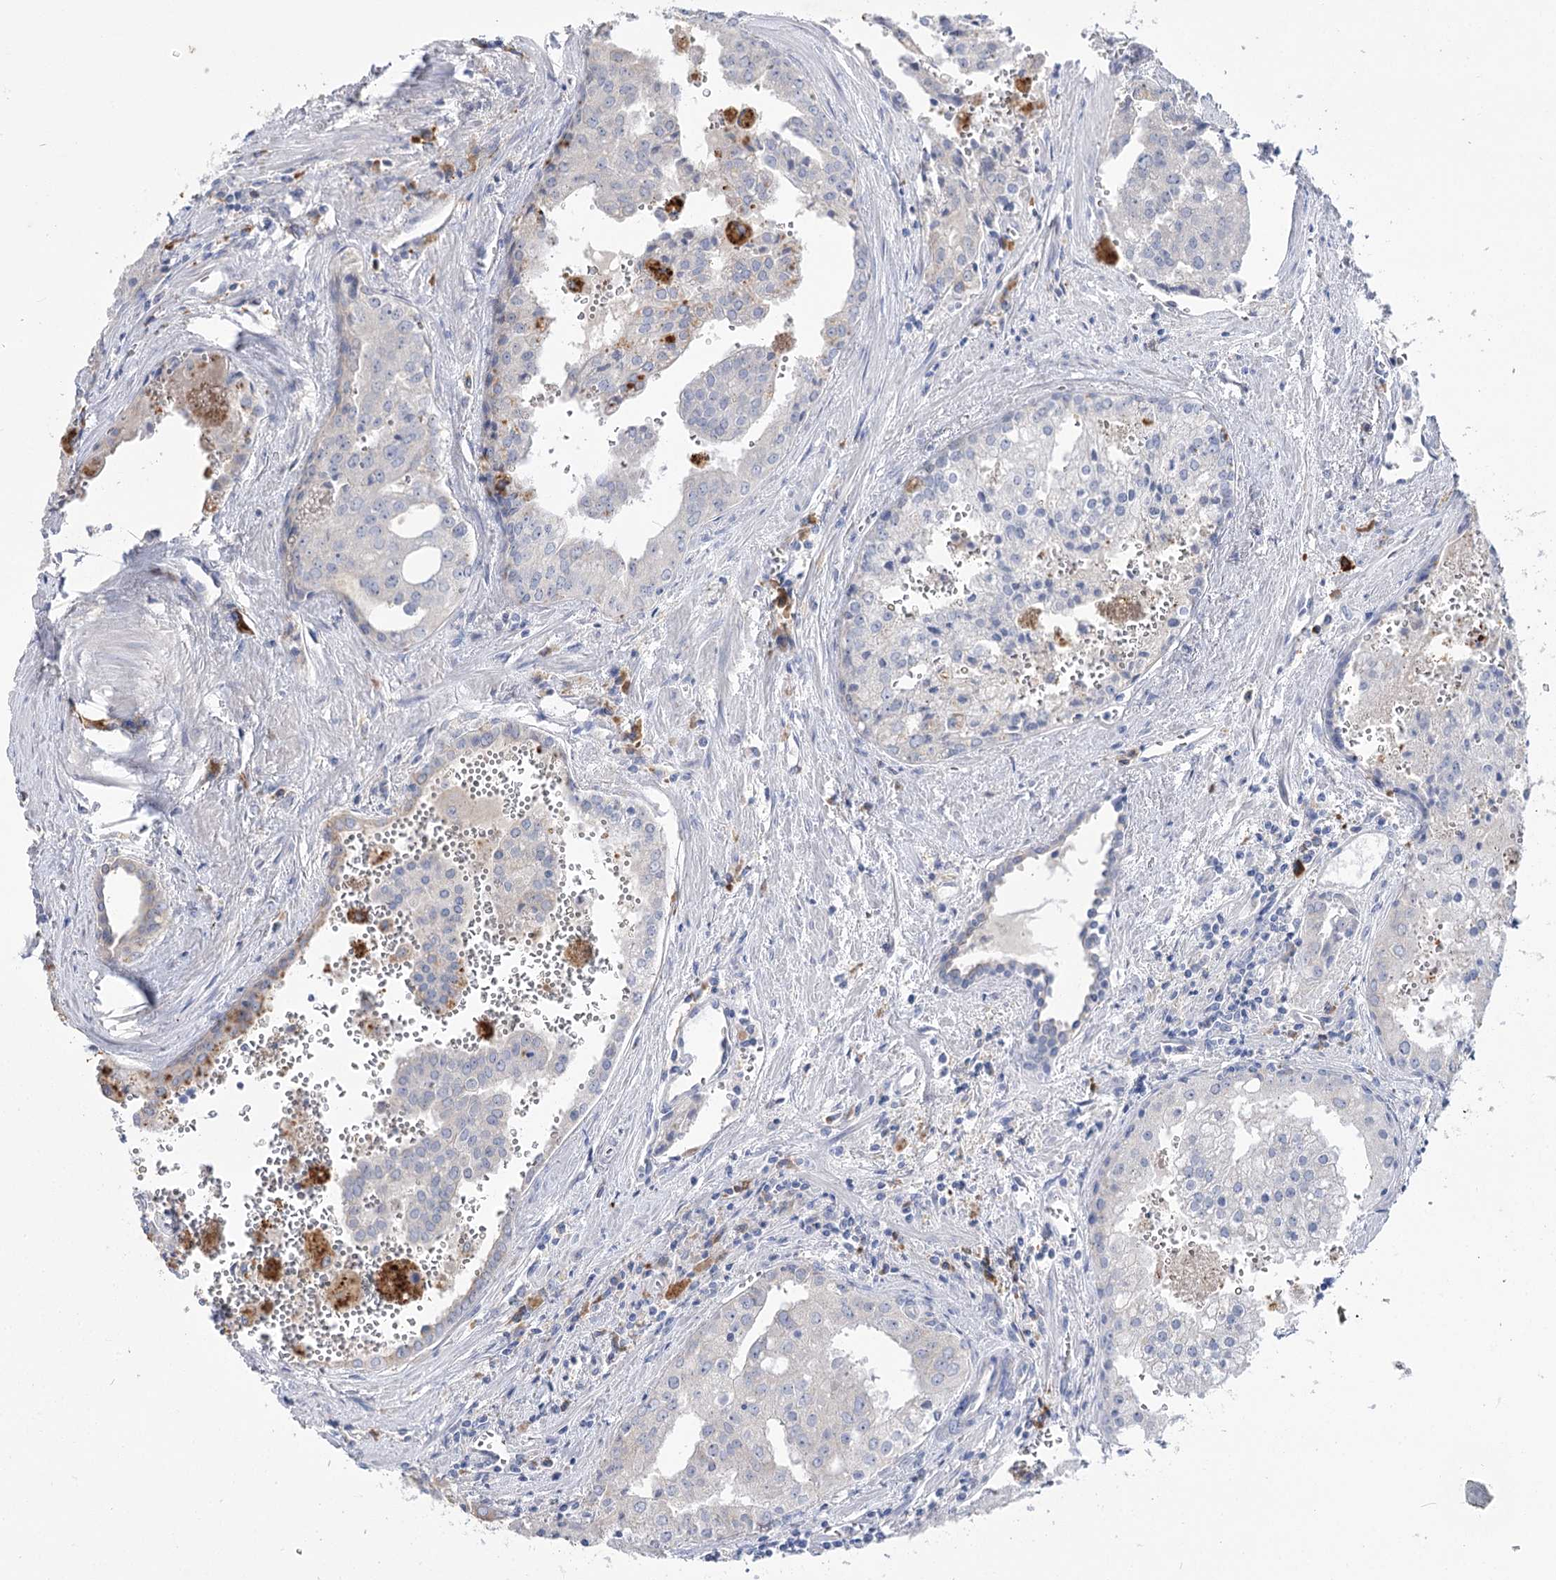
{"staining": {"intensity": "negative", "quantity": "none", "location": "none"}, "tissue": "prostate cancer", "cell_type": "Tumor cells", "image_type": "cancer", "snomed": [{"axis": "morphology", "description": "Adenocarcinoma, High grade"}, {"axis": "topography", "description": "Prostate"}], "caption": "Immunohistochemistry image of high-grade adenocarcinoma (prostate) stained for a protein (brown), which reveals no expression in tumor cells.", "gene": "IL1RAP", "patient": {"sex": "male", "age": 68}}